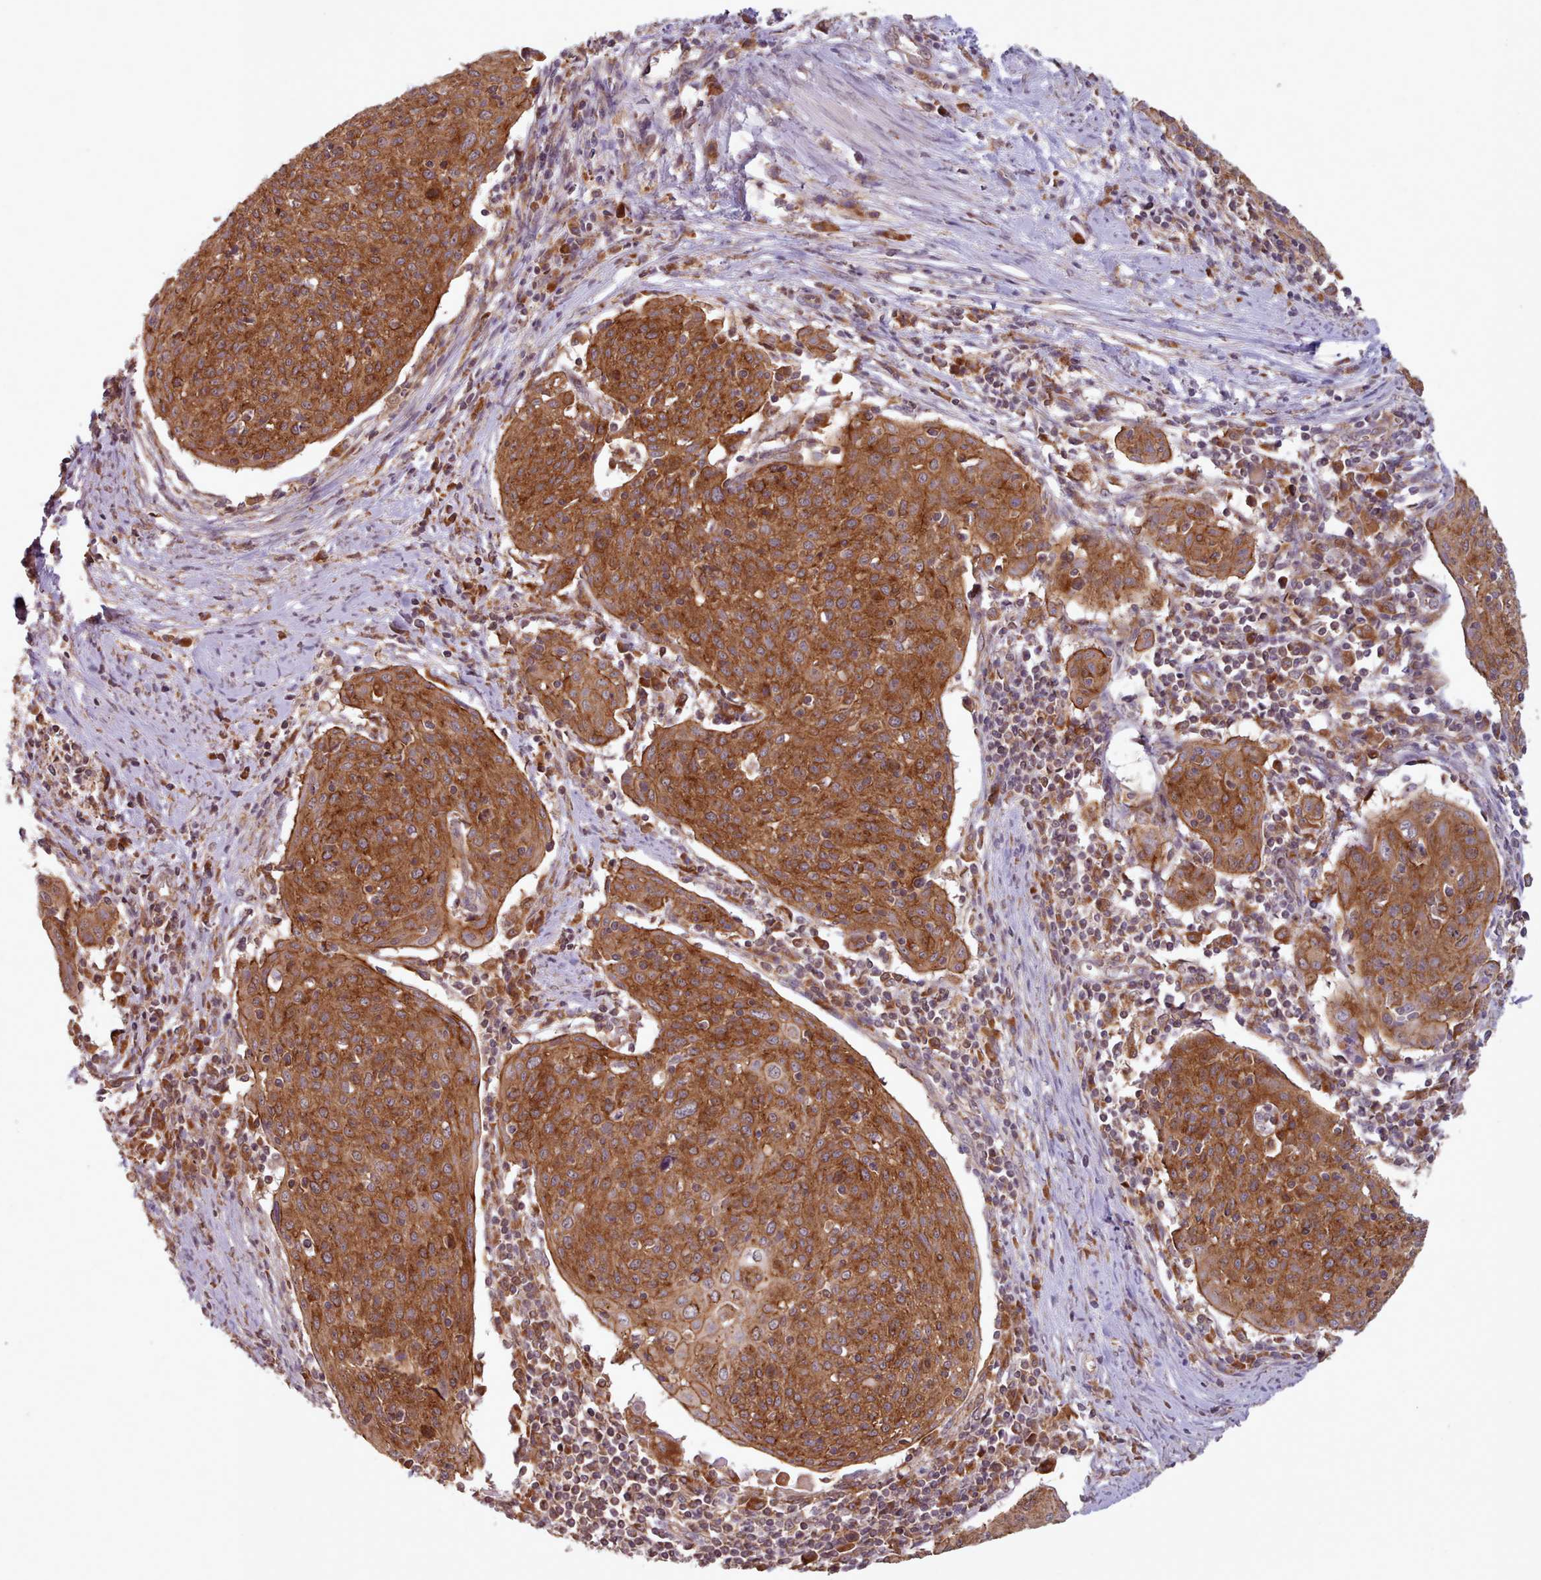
{"staining": {"intensity": "strong", "quantity": ">75%", "location": "cytoplasmic/membranous"}, "tissue": "cervical cancer", "cell_type": "Tumor cells", "image_type": "cancer", "snomed": [{"axis": "morphology", "description": "Squamous cell carcinoma, NOS"}, {"axis": "topography", "description": "Cervix"}], "caption": "Squamous cell carcinoma (cervical) was stained to show a protein in brown. There is high levels of strong cytoplasmic/membranous expression in about >75% of tumor cells.", "gene": "CRYBG1", "patient": {"sex": "female", "age": 67}}